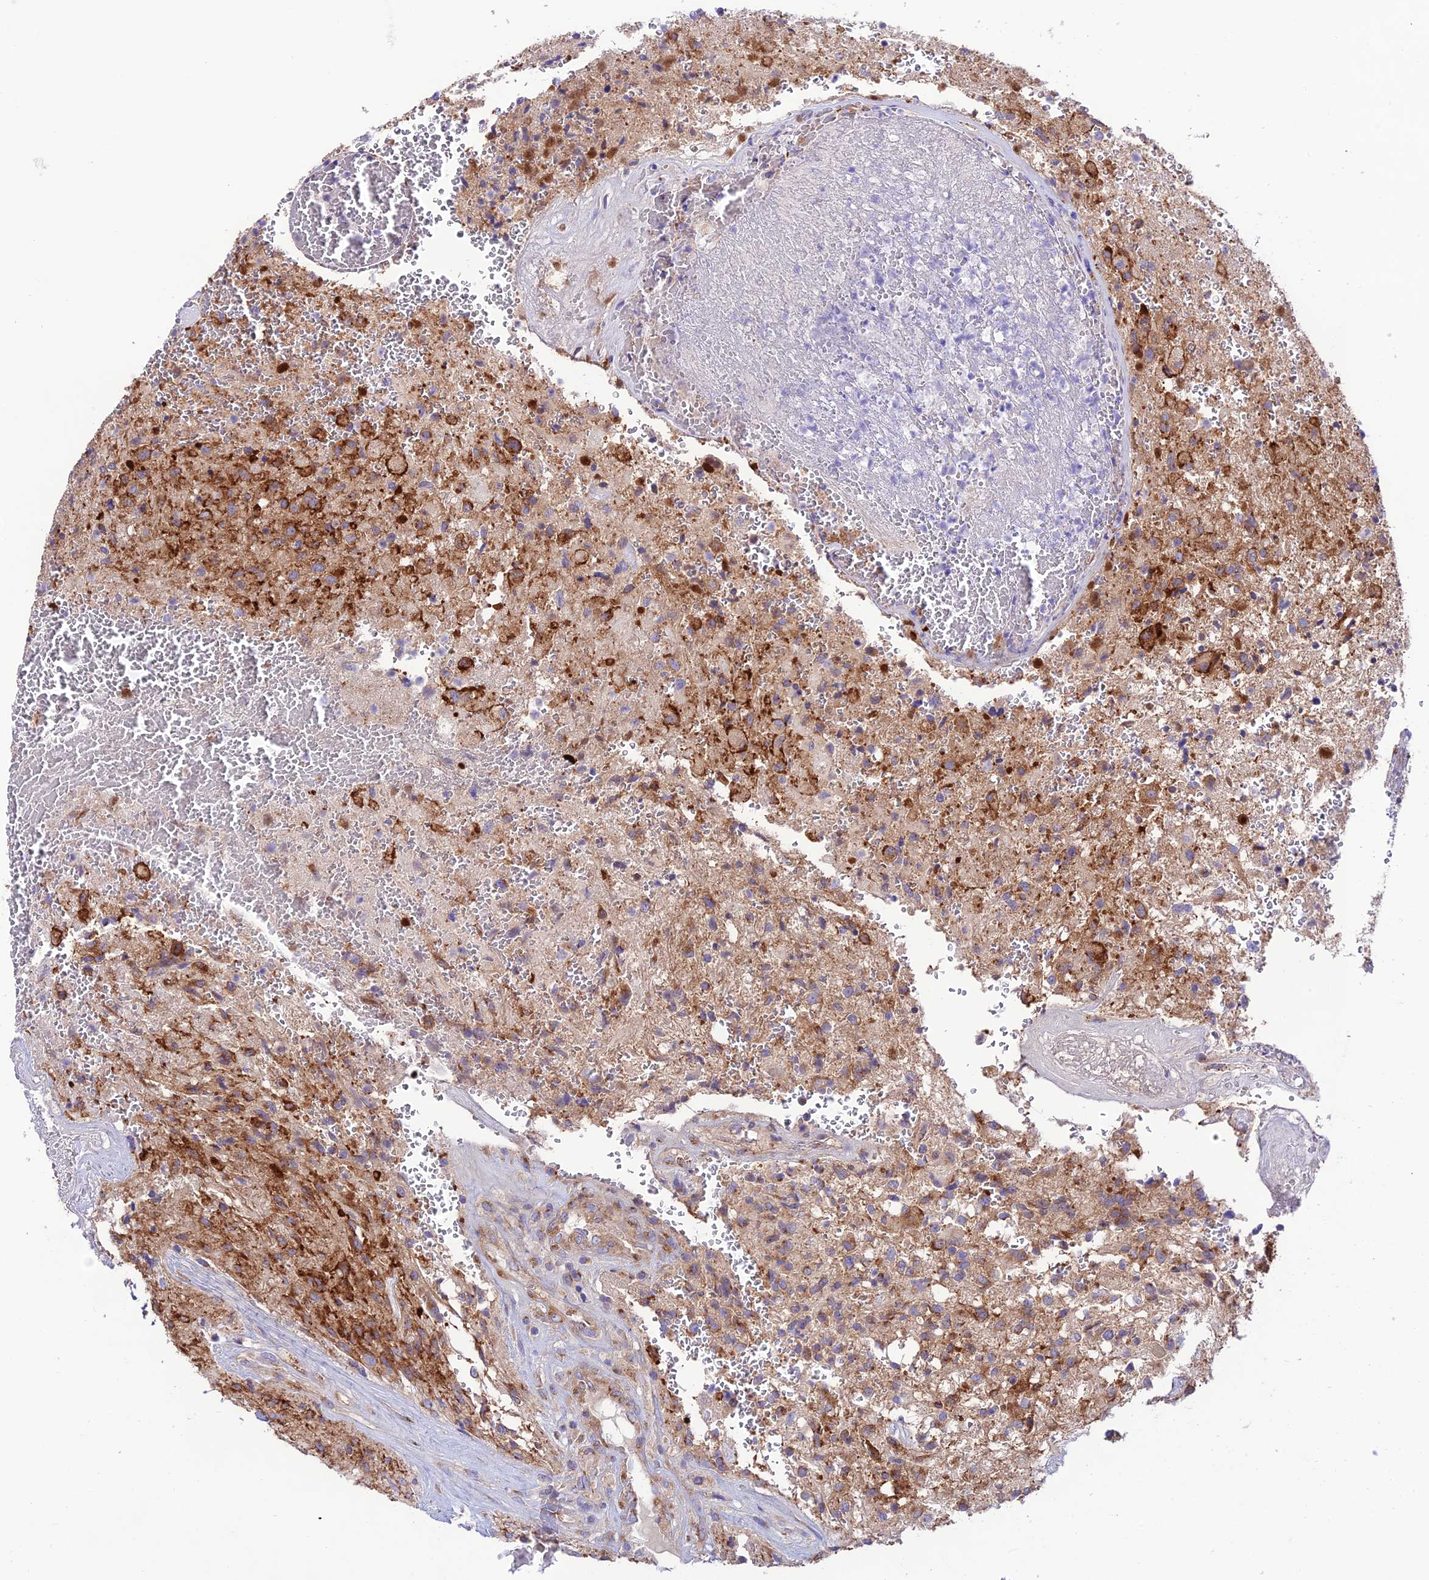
{"staining": {"intensity": "moderate", "quantity": "<25%", "location": "cytoplasmic/membranous"}, "tissue": "glioma", "cell_type": "Tumor cells", "image_type": "cancer", "snomed": [{"axis": "morphology", "description": "Glioma, malignant, High grade"}, {"axis": "topography", "description": "Brain"}], "caption": "Immunohistochemistry (DAB) staining of human high-grade glioma (malignant) reveals moderate cytoplasmic/membranous protein staining in about <25% of tumor cells.", "gene": "LACTB2", "patient": {"sex": "male", "age": 56}}